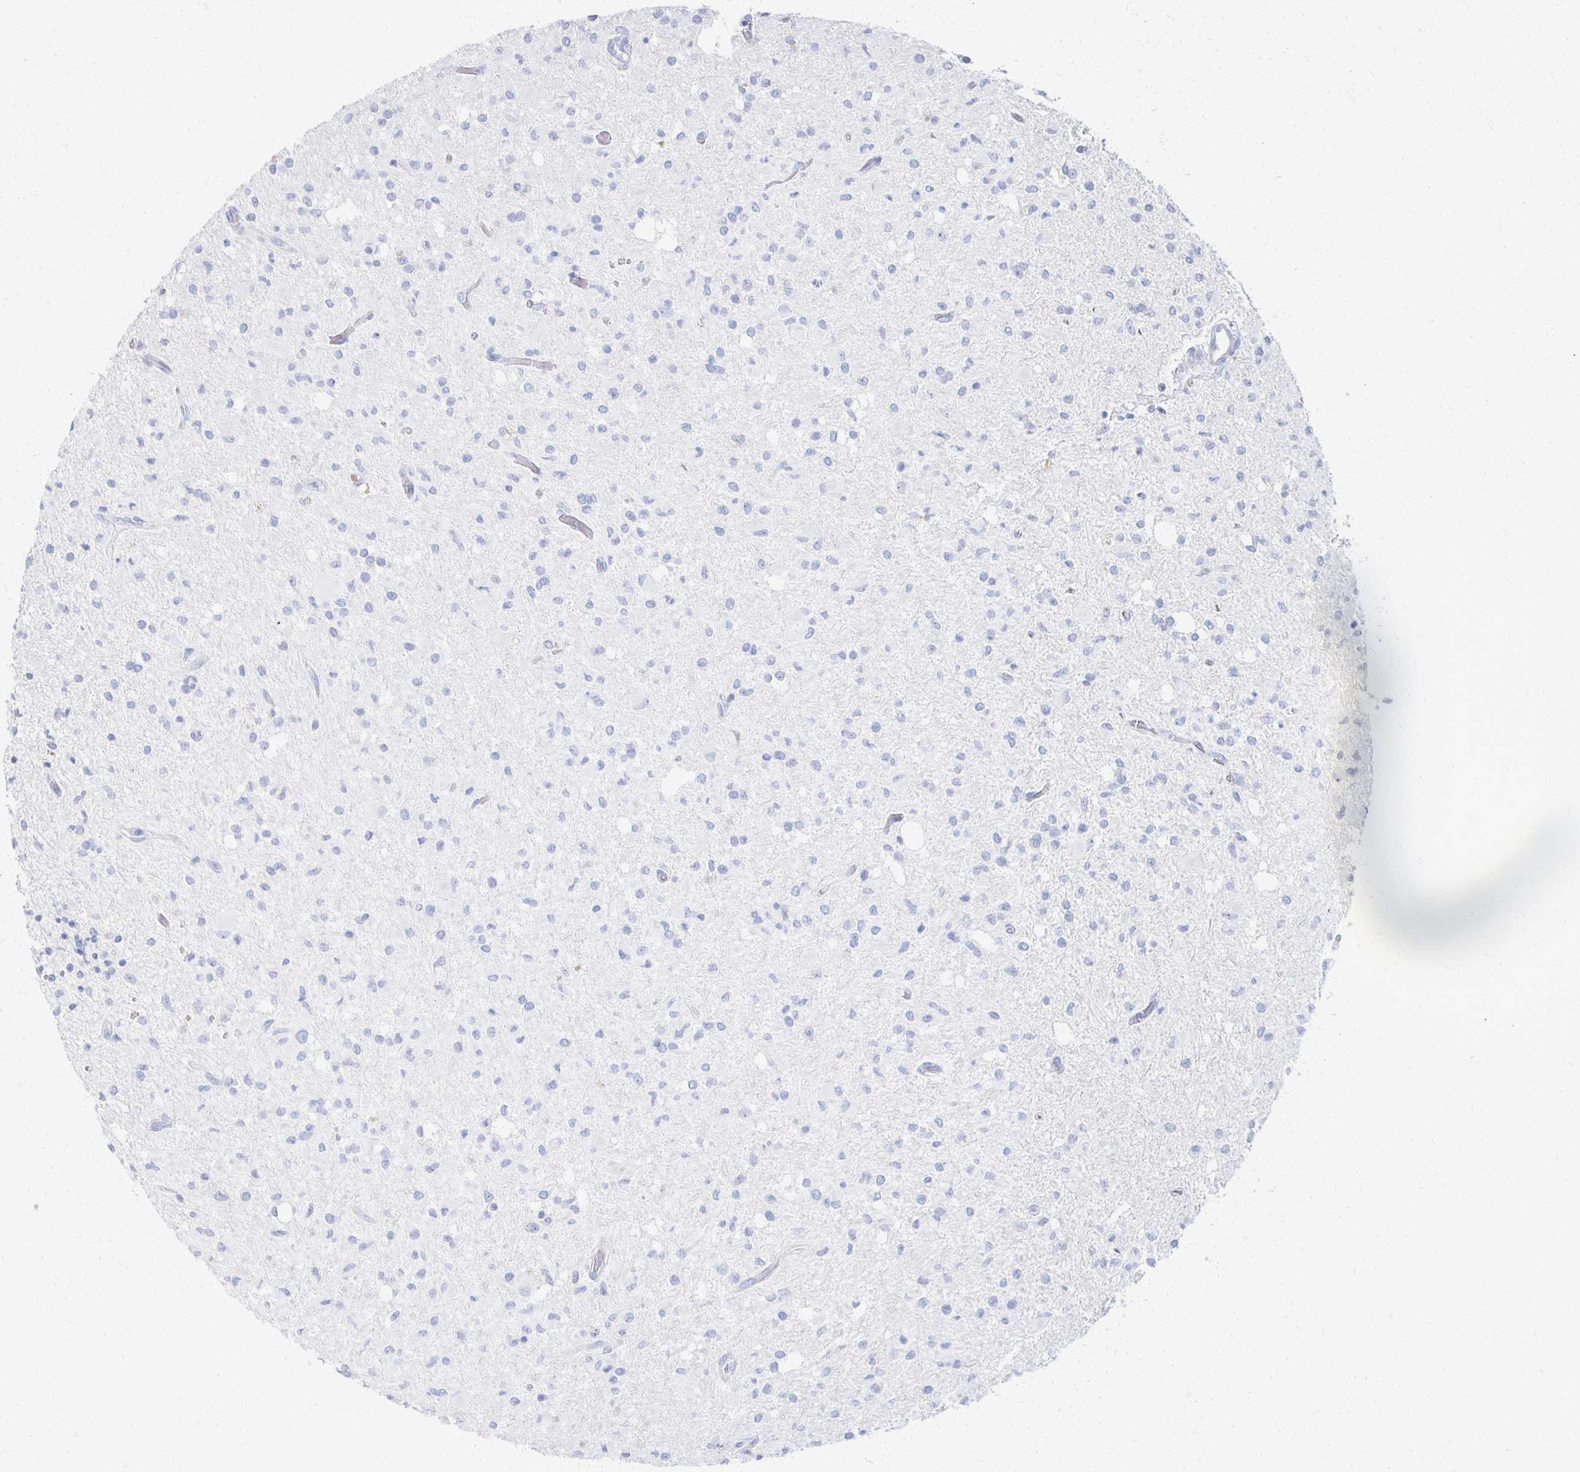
{"staining": {"intensity": "negative", "quantity": "none", "location": "none"}, "tissue": "glioma", "cell_type": "Tumor cells", "image_type": "cancer", "snomed": [{"axis": "morphology", "description": "Glioma, malignant, Low grade"}, {"axis": "topography", "description": "Brain"}], "caption": "This is an immunohistochemistry histopathology image of glioma. There is no staining in tumor cells.", "gene": "PRR20A", "patient": {"sex": "female", "age": 33}}